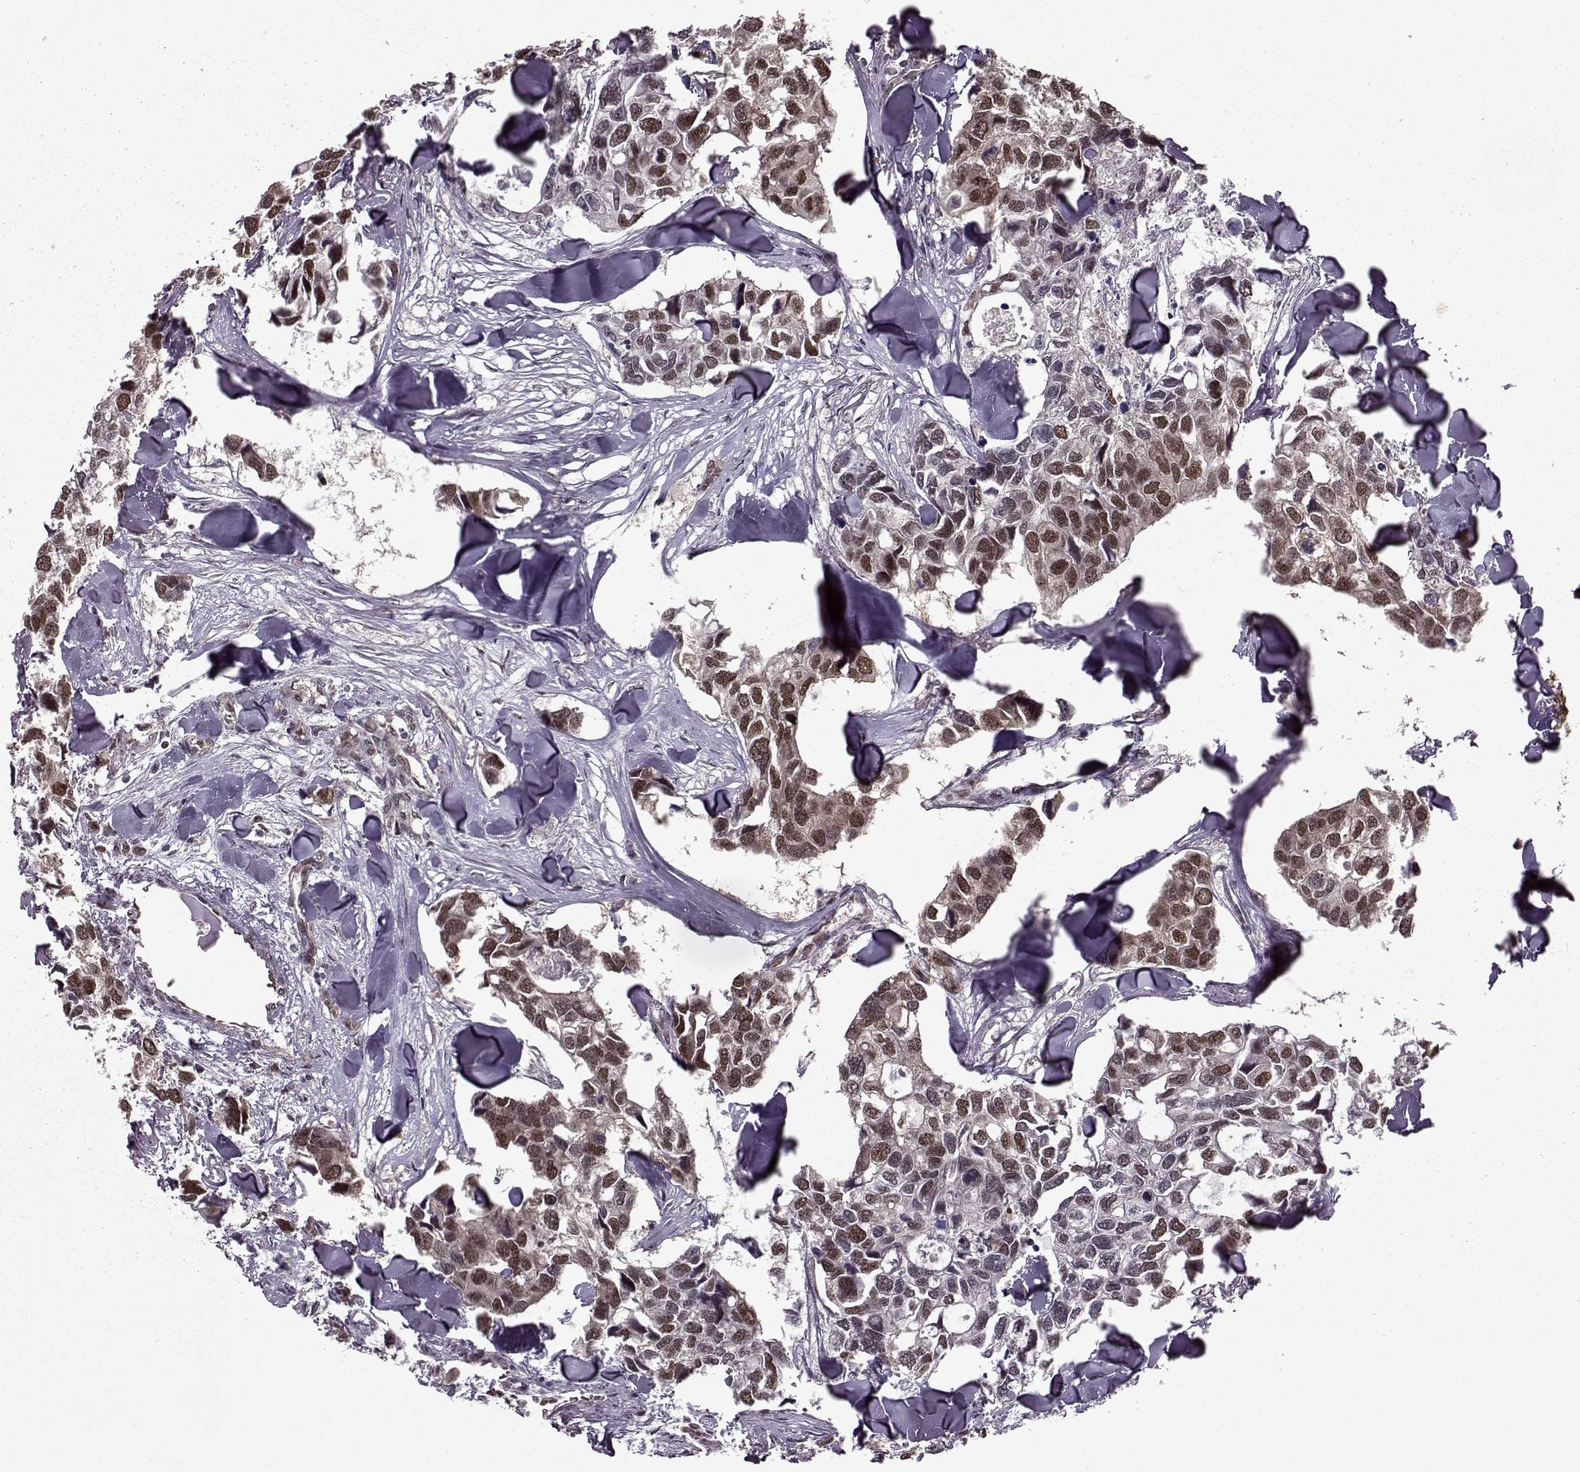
{"staining": {"intensity": "moderate", "quantity": "25%-75%", "location": "nuclear"}, "tissue": "breast cancer", "cell_type": "Tumor cells", "image_type": "cancer", "snomed": [{"axis": "morphology", "description": "Duct carcinoma"}, {"axis": "topography", "description": "Breast"}], "caption": "Moderate nuclear staining is appreciated in approximately 25%-75% of tumor cells in breast cancer. (DAB IHC with brightfield microscopy, high magnification).", "gene": "FTO", "patient": {"sex": "female", "age": 83}}